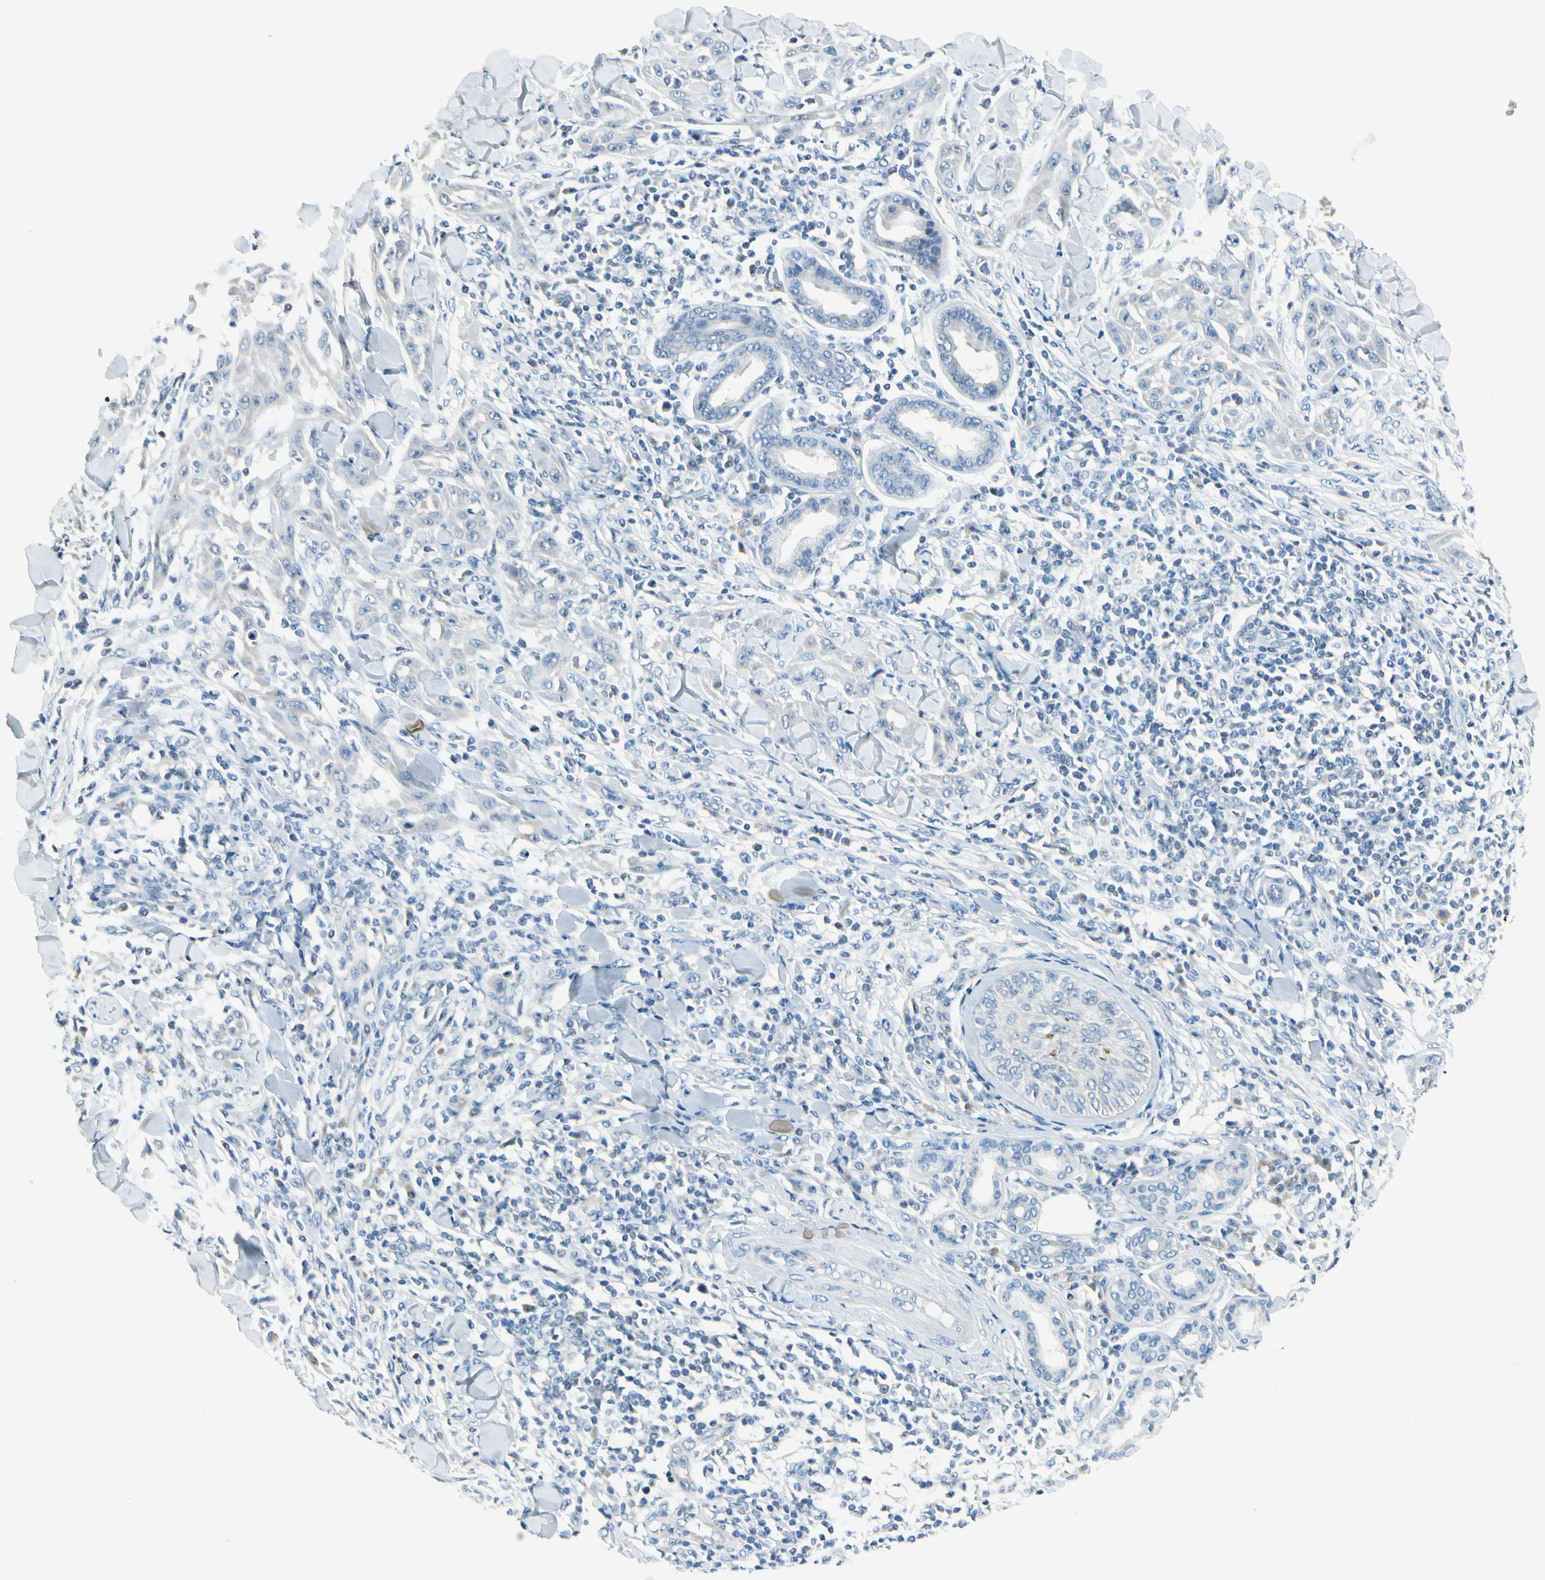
{"staining": {"intensity": "negative", "quantity": "none", "location": "none"}, "tissue": "skin cancer", "cell_type": "Tumor cells", "image_type": "cancer", "snomed": [{"axis": "morphology", "description": "Squamous cell carcinoma, NOS"}, {"axis": "topography", "description": "Skin"}], "caption": "Immunohistochemistry image of human squamous cell carcinoma (skin) stained for a protein (brown), which shows no expression in tumor cells.", "gene": "ZSCAN1", "patient": {"sex": "male", "age": 24}}